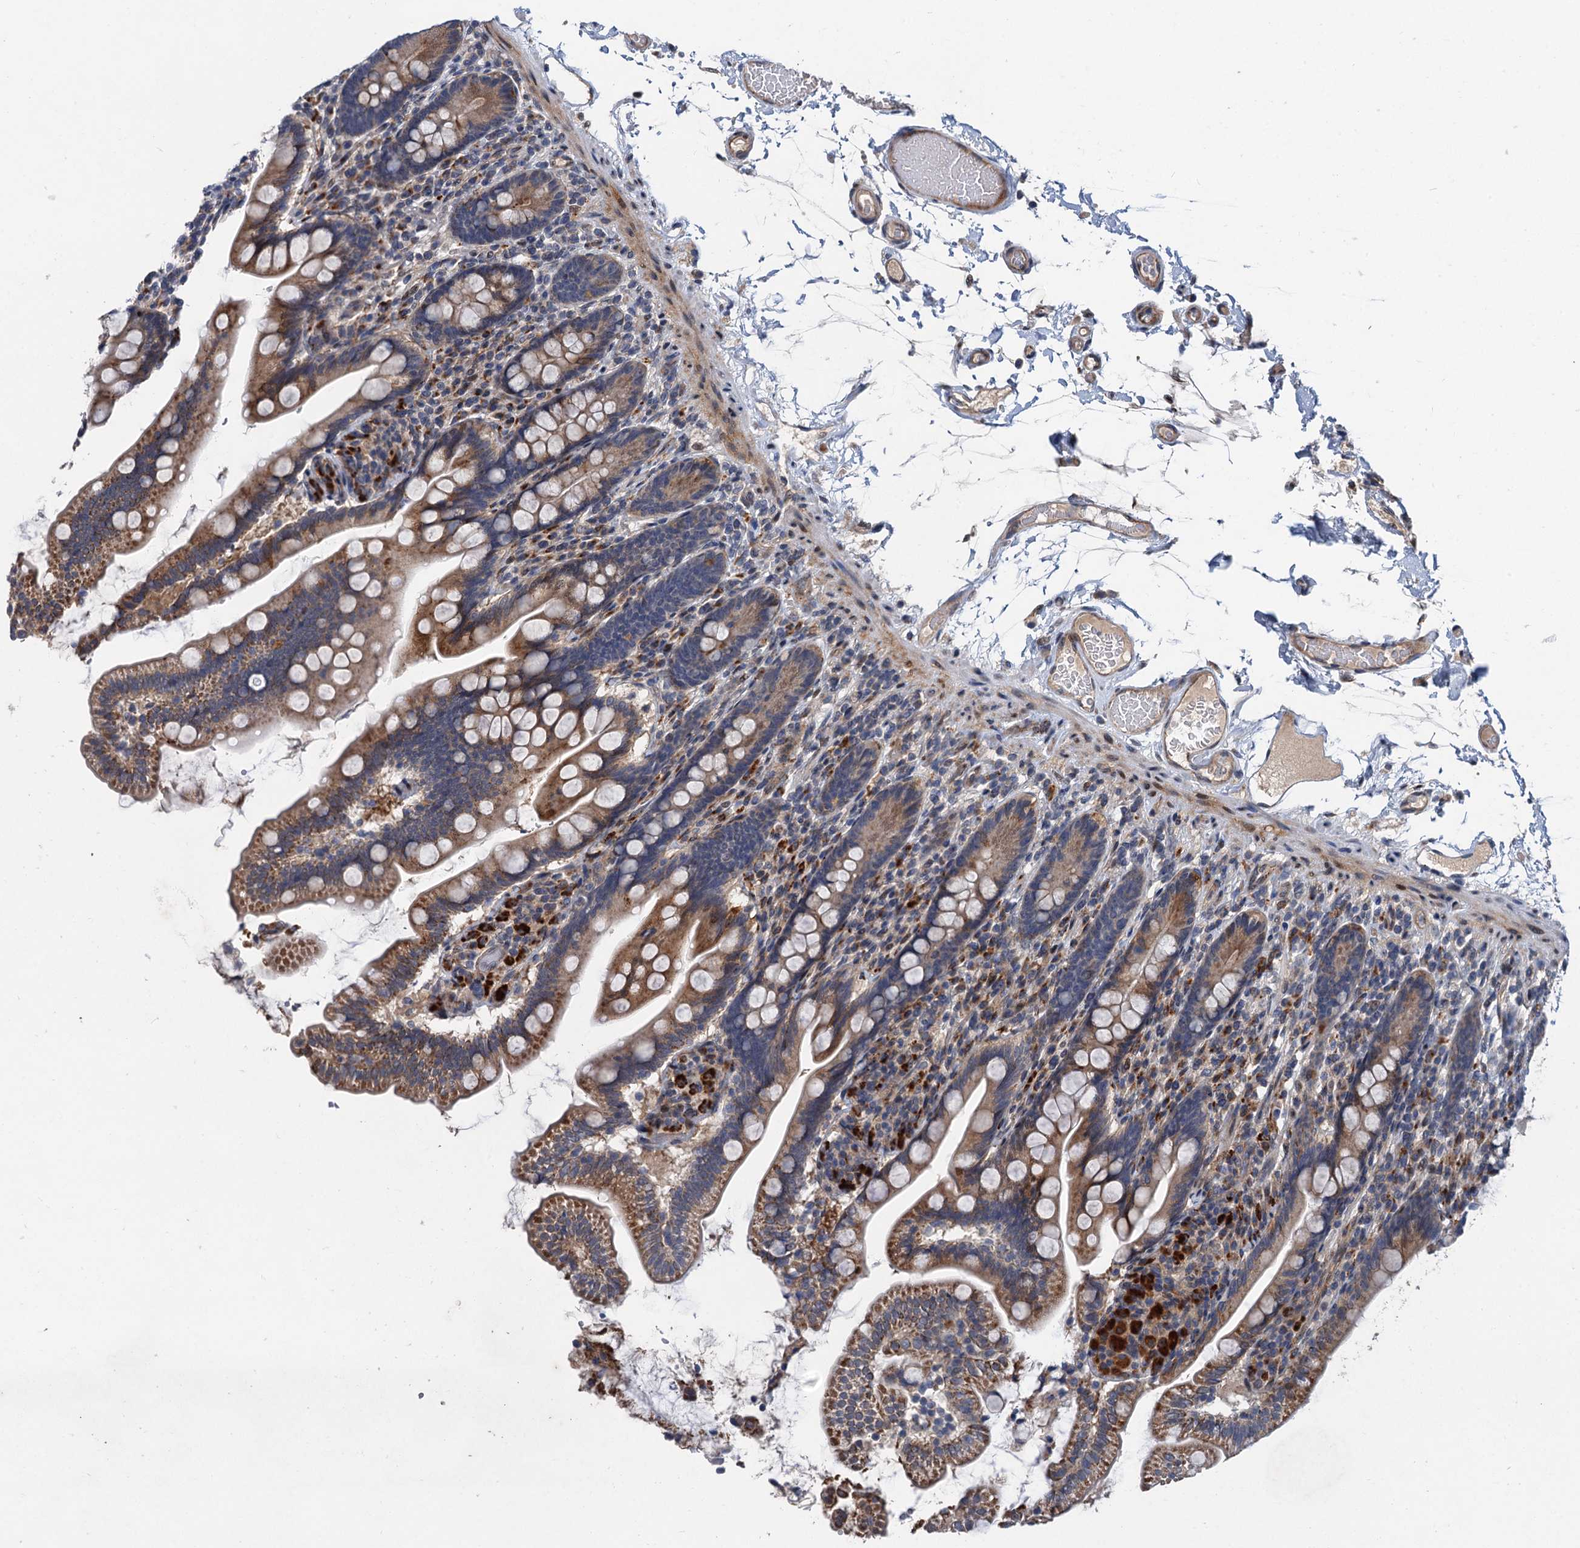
{"staining": {"intensity": "moderate", "quantity": "25%-75%", "location": "cytoplasmic/membranous"}, "tissue": "small intestine", "cell_type": "Glandular cells", "image_type": "normal", "snomed": [{"axis": "morphology", "description": "Normal tissue, NOS"}, {"axis": "topography", "description": "Small intestine"}], "caption": "Benign small intestine reveals moderate cytoplasmic/membranous positivity in about 25%-75% of glandular cells.", "gene": "NBEA", "patient": {"sex": "female", "age": 64}}